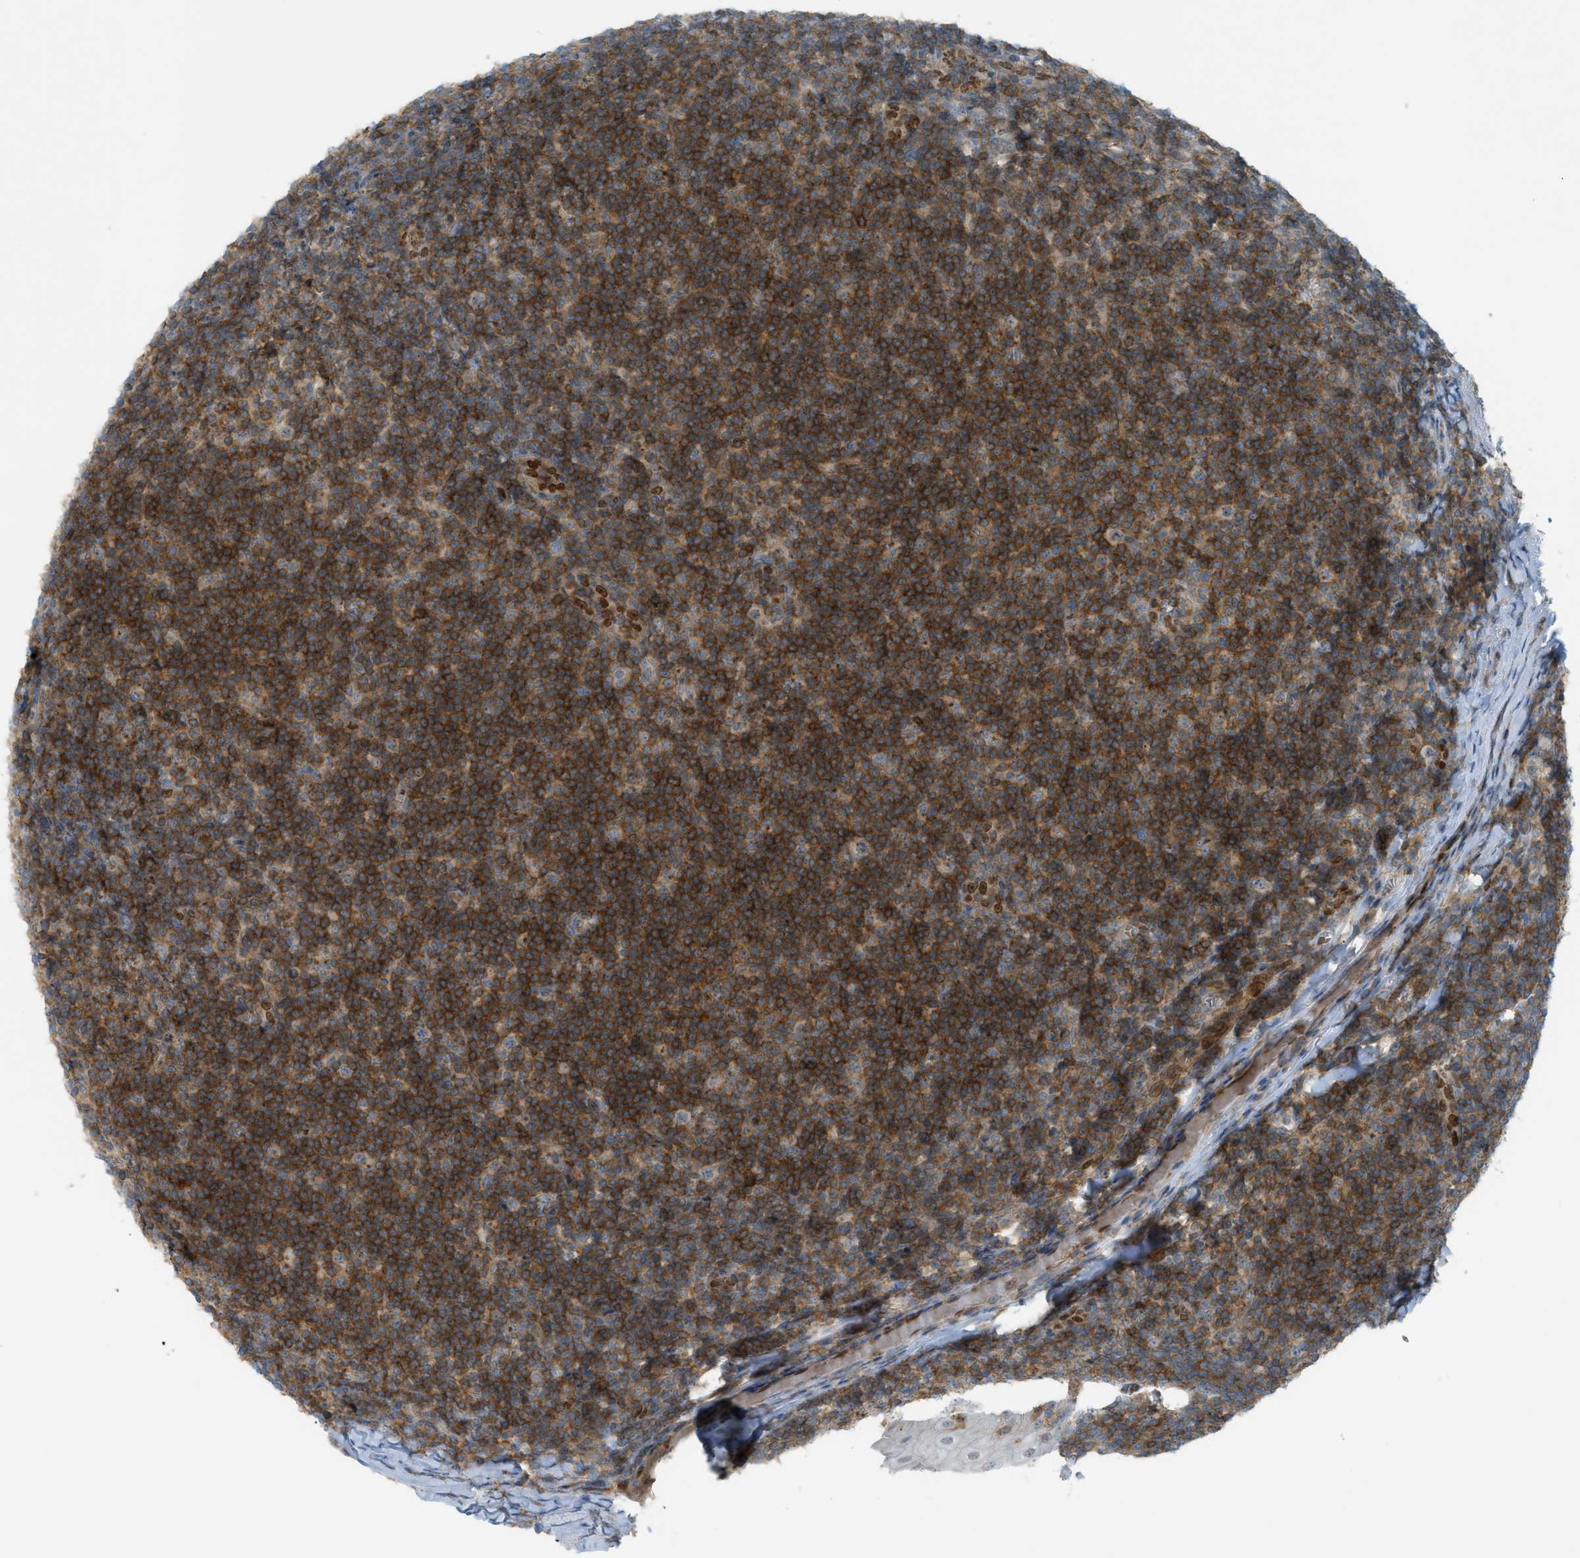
{"staining": {"intensity": "moderate", "quantity": ">75%", "location": "cytoplasmic/membranous"}, "tissue": "tonsil", "cell_type": "Germinal center cells", "image_type": "normal", "snomed": [{"axis": "morphology", "description": "Normal tissue, NOS"}, {"axis": "topography", "description": "Tonsil"}], "caption": "The image exhibits staining of unremarkable tonsil, revealing moderate cytoplasmic/membranous protein expression (brown color) within germinal center cells.", "gene": "GRK6", "patient": {"sex": "male", "age": 37}}